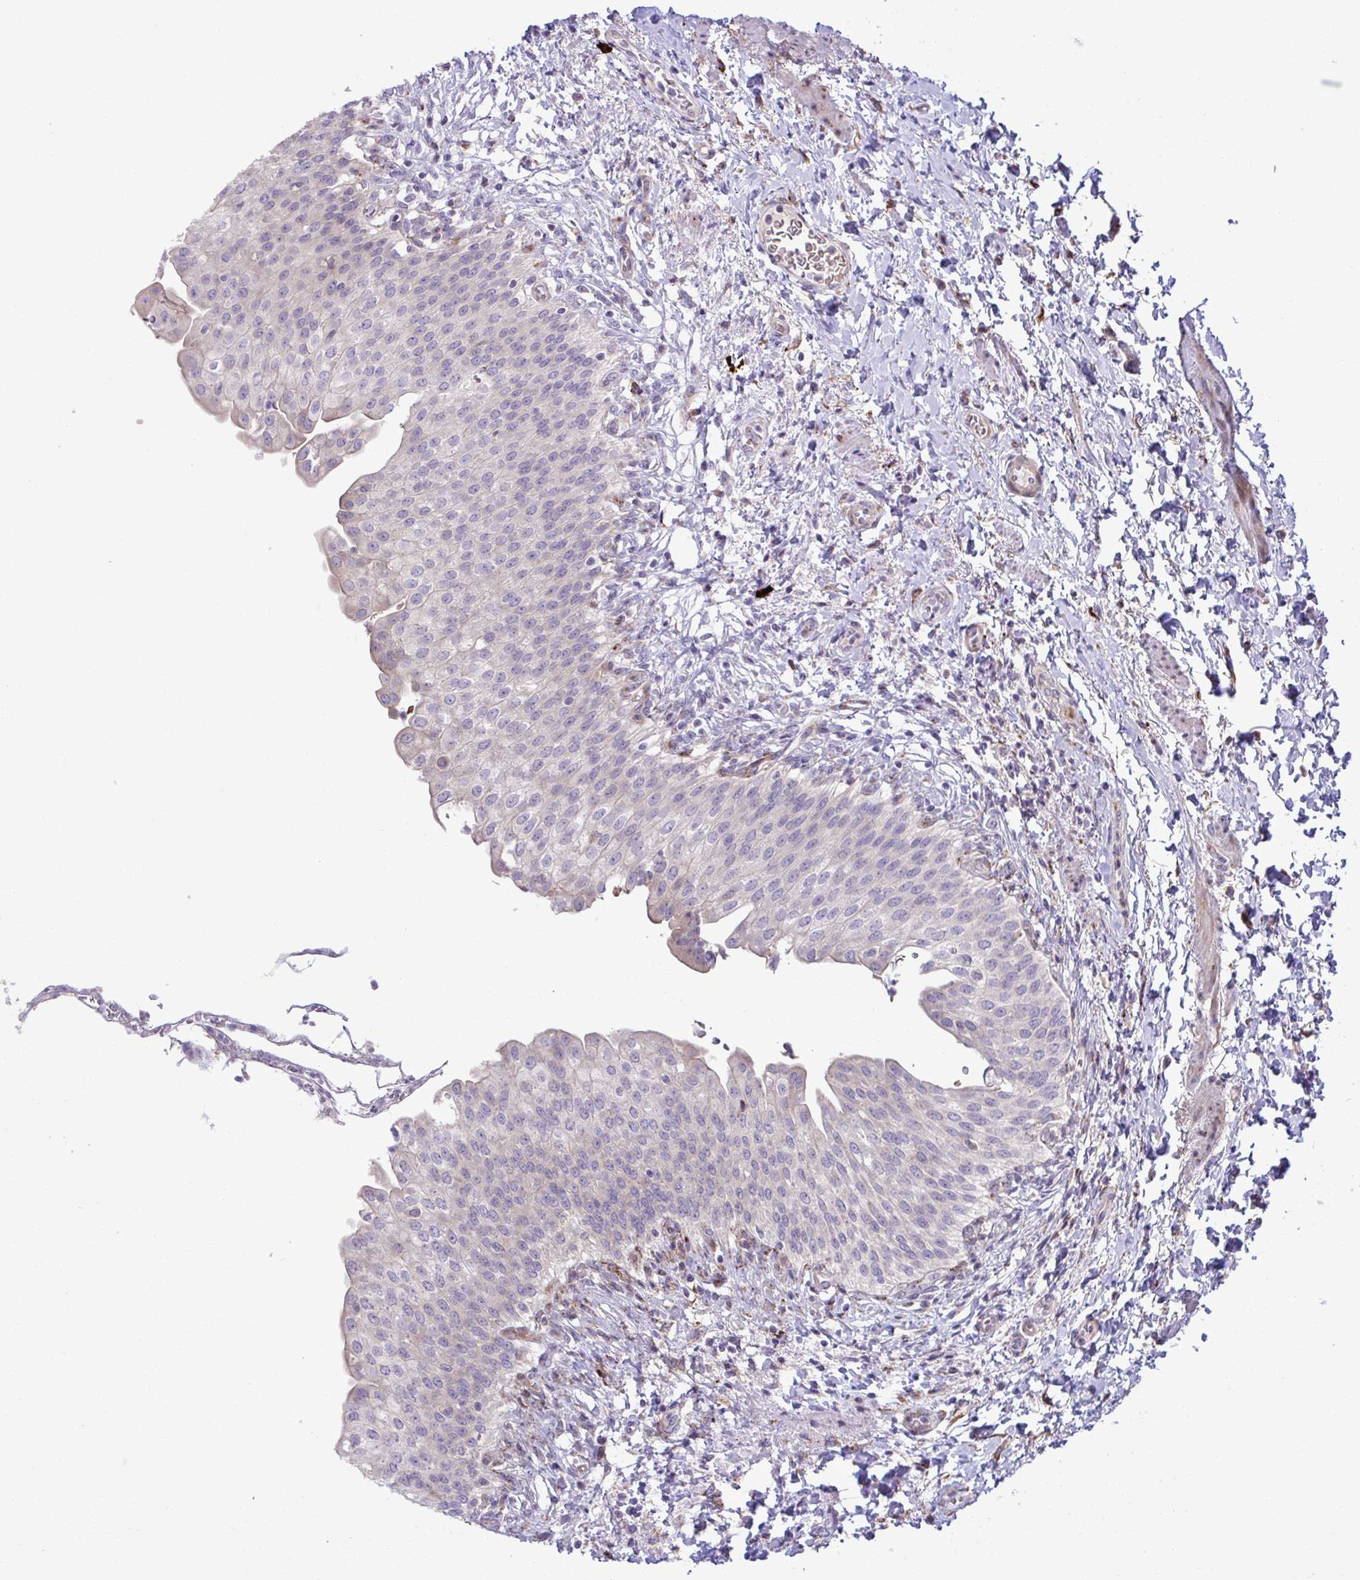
{"staining": {"intensity": "weak", "quantity": "<25%", "location": "cytoplasmic/membranous"}, "tissue": "urinary bladder", "cell_type": "Urothelial cells", "image_type": "normal", "snomed": [{"axis": "morphology", "description": "Normal tissue, NOS"}, {"axis": "topography", "description": "Urinary bladder"}, {"axis": "topography", "description": "Peripheral nerve tissue"}], "caption": "Immunohistochemistry image of normal urinary bladder: urinary bladder stained with DAB displays no significant protein expression in urothelial cells.", "gene": "LIMS1", "patient": {"sex": "female", "age": 60}}